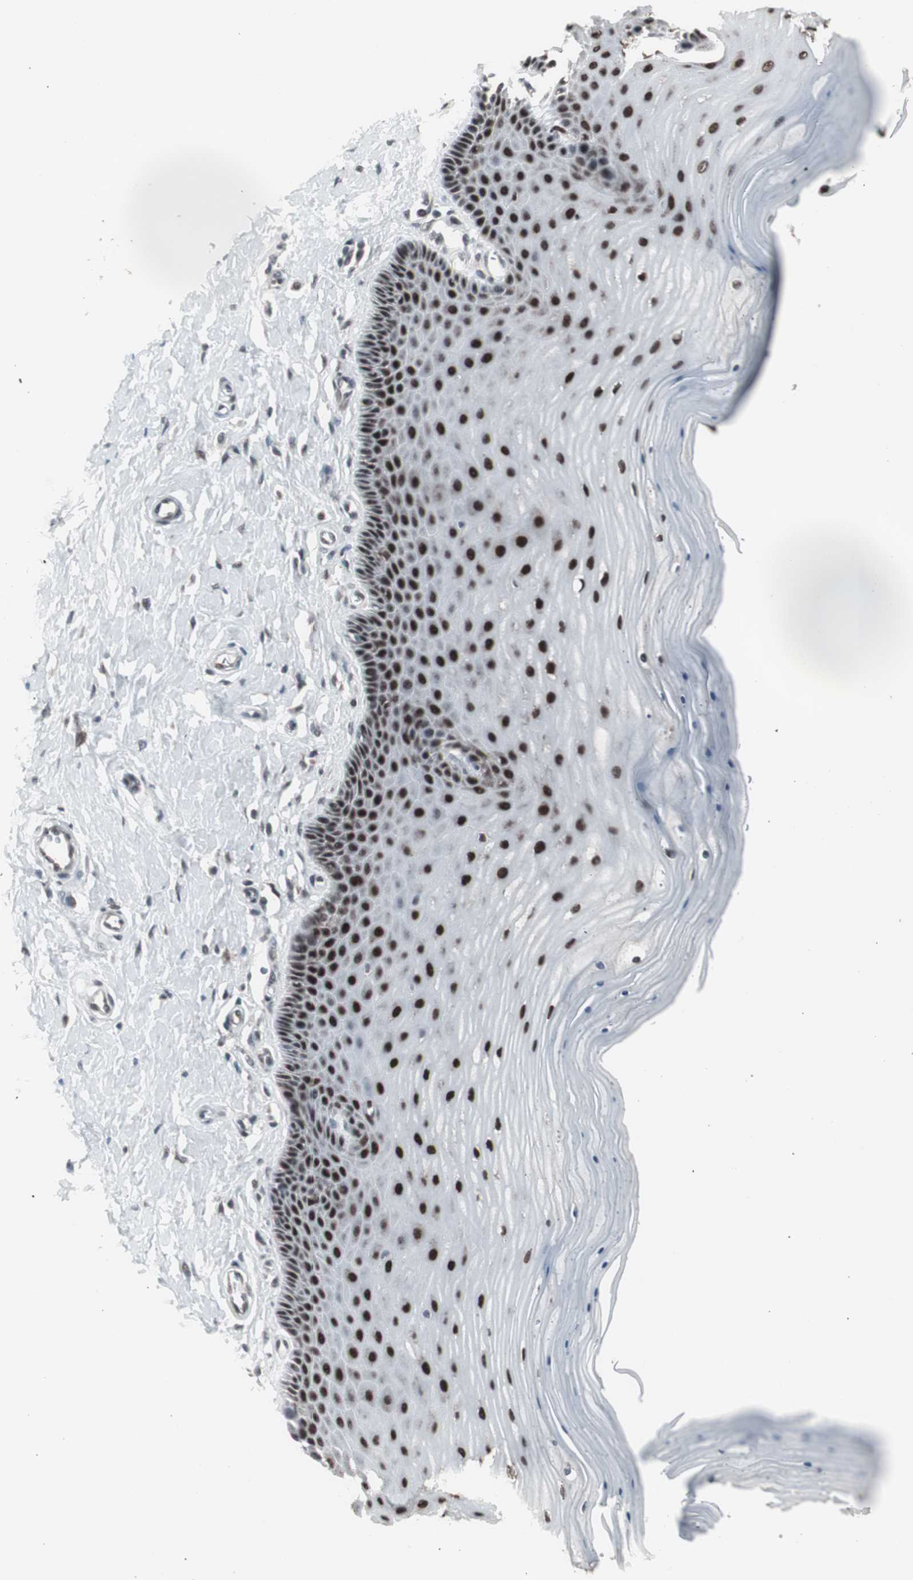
{"staining": {"intensity": "moderate", "quantity": ">75%", "location": "nuclear"}, "tissue": "cervix", "cell_type": "Glandular cells", "image_type": "normal", "snomed": [{"axis": "morphology", "description": "Normal tissue, NOS"}, {"axis": "topography", "description": "Cervix"}], "caption": "High-magnification brightfield microscopy of benign cervix stained with DAB (brown) and counterstained with hematoxylin (blue). glandular cells exhibit moderate nuclear expression is appreciated in approximately>75% of cells.", "gene": "RXRA", "patient": {"sex": "female", "age": 55}}